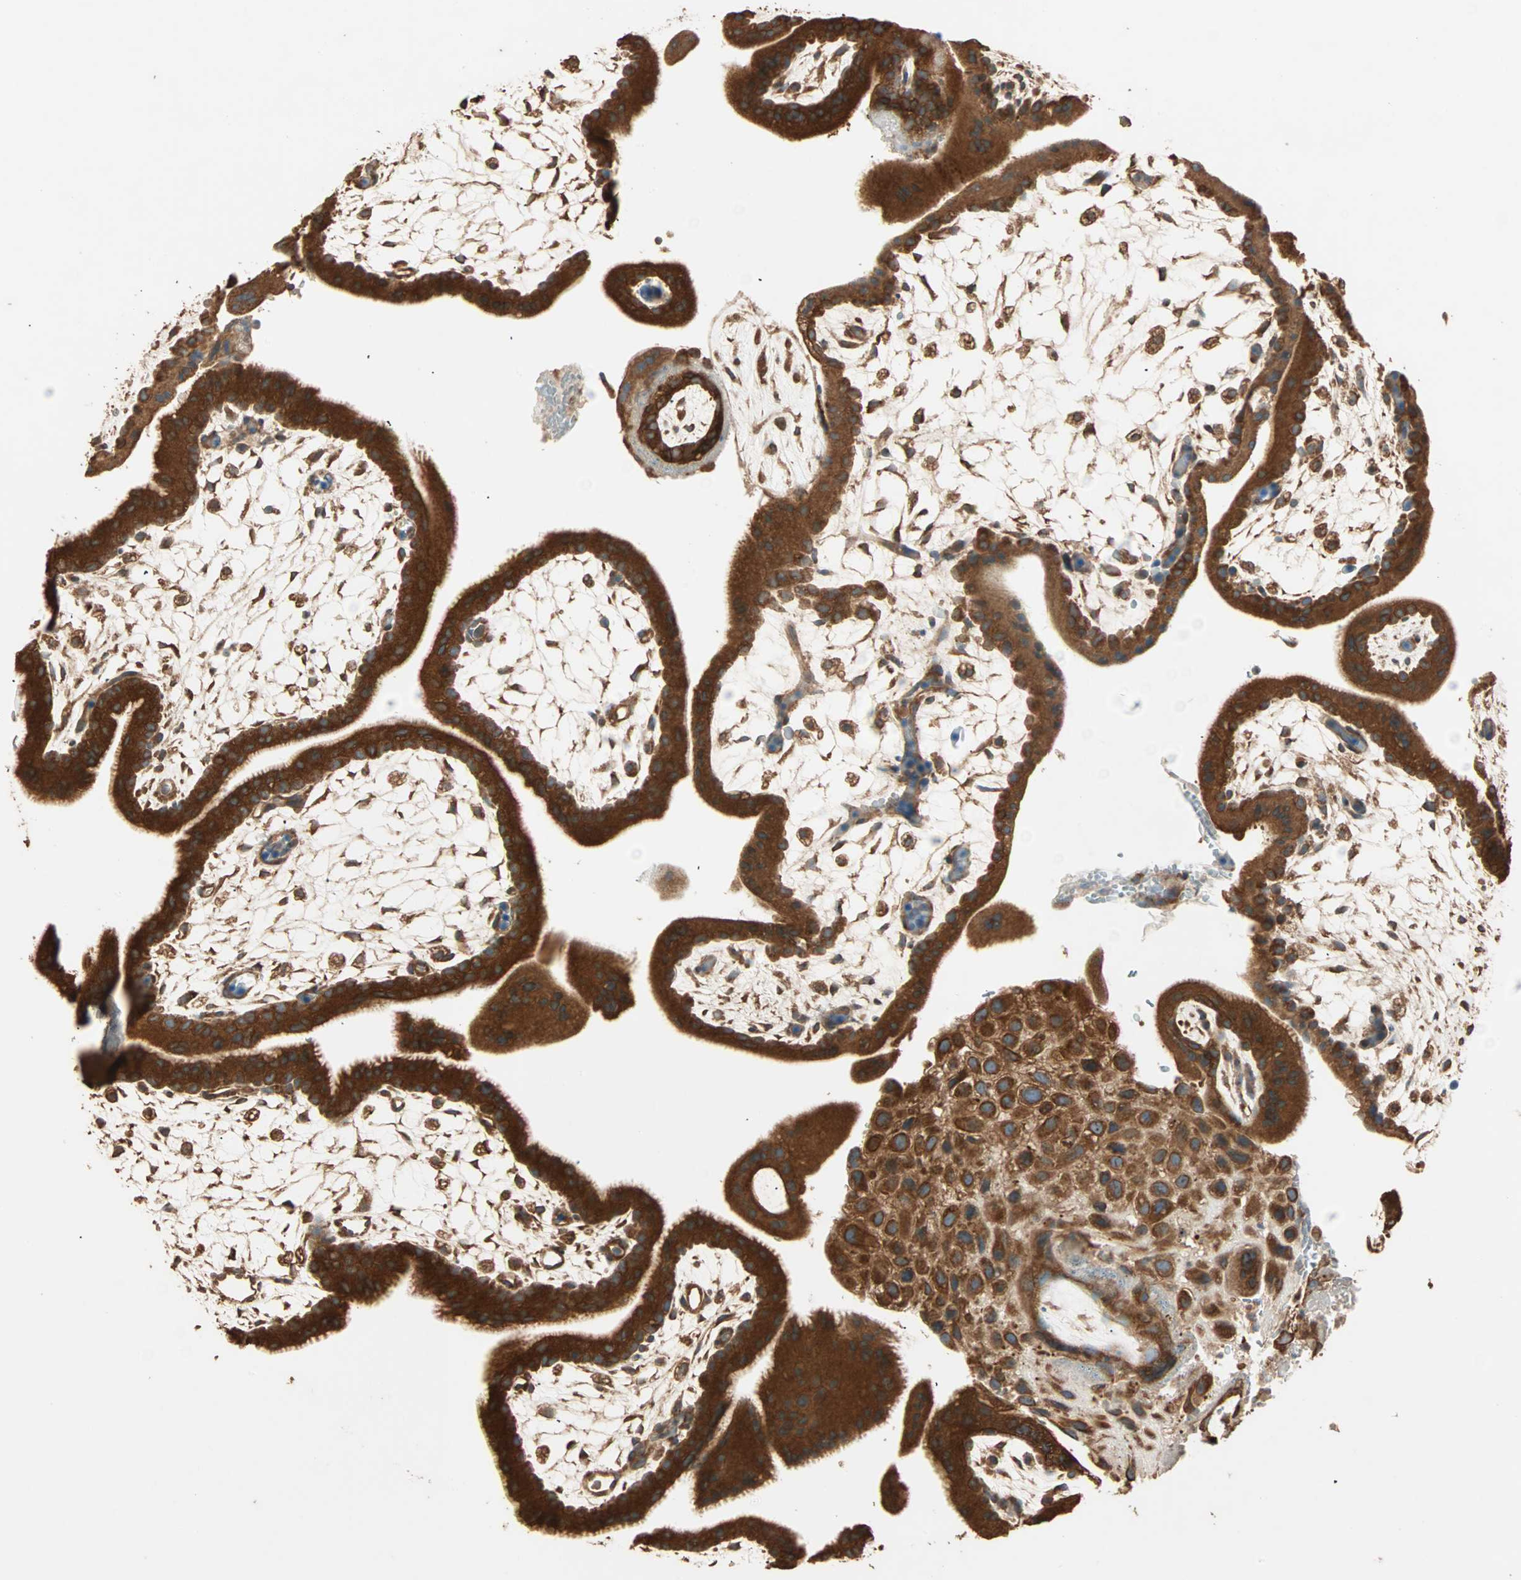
{"staining": {"intensity": "moderate", "quantity": ">75%", "location": "cytoplasmic/membranous"}, "tissue": "placenta", "cell_type": "Decidual cells", "image_type": "normal", "snomed": [{"axis": "morphology", "description": "Normal tissue, NOS"}, {"axis": "topography", "description": "Placenta"}], "caption": "Immunohistochemical staining of unremarkable placenta exhibits medium levels of moderate cytoplasmic/membranous staining in approximately >75% of decidual cells.", "gene": "EIF4G2", "patient": {"sex": "female", "age": 35}}